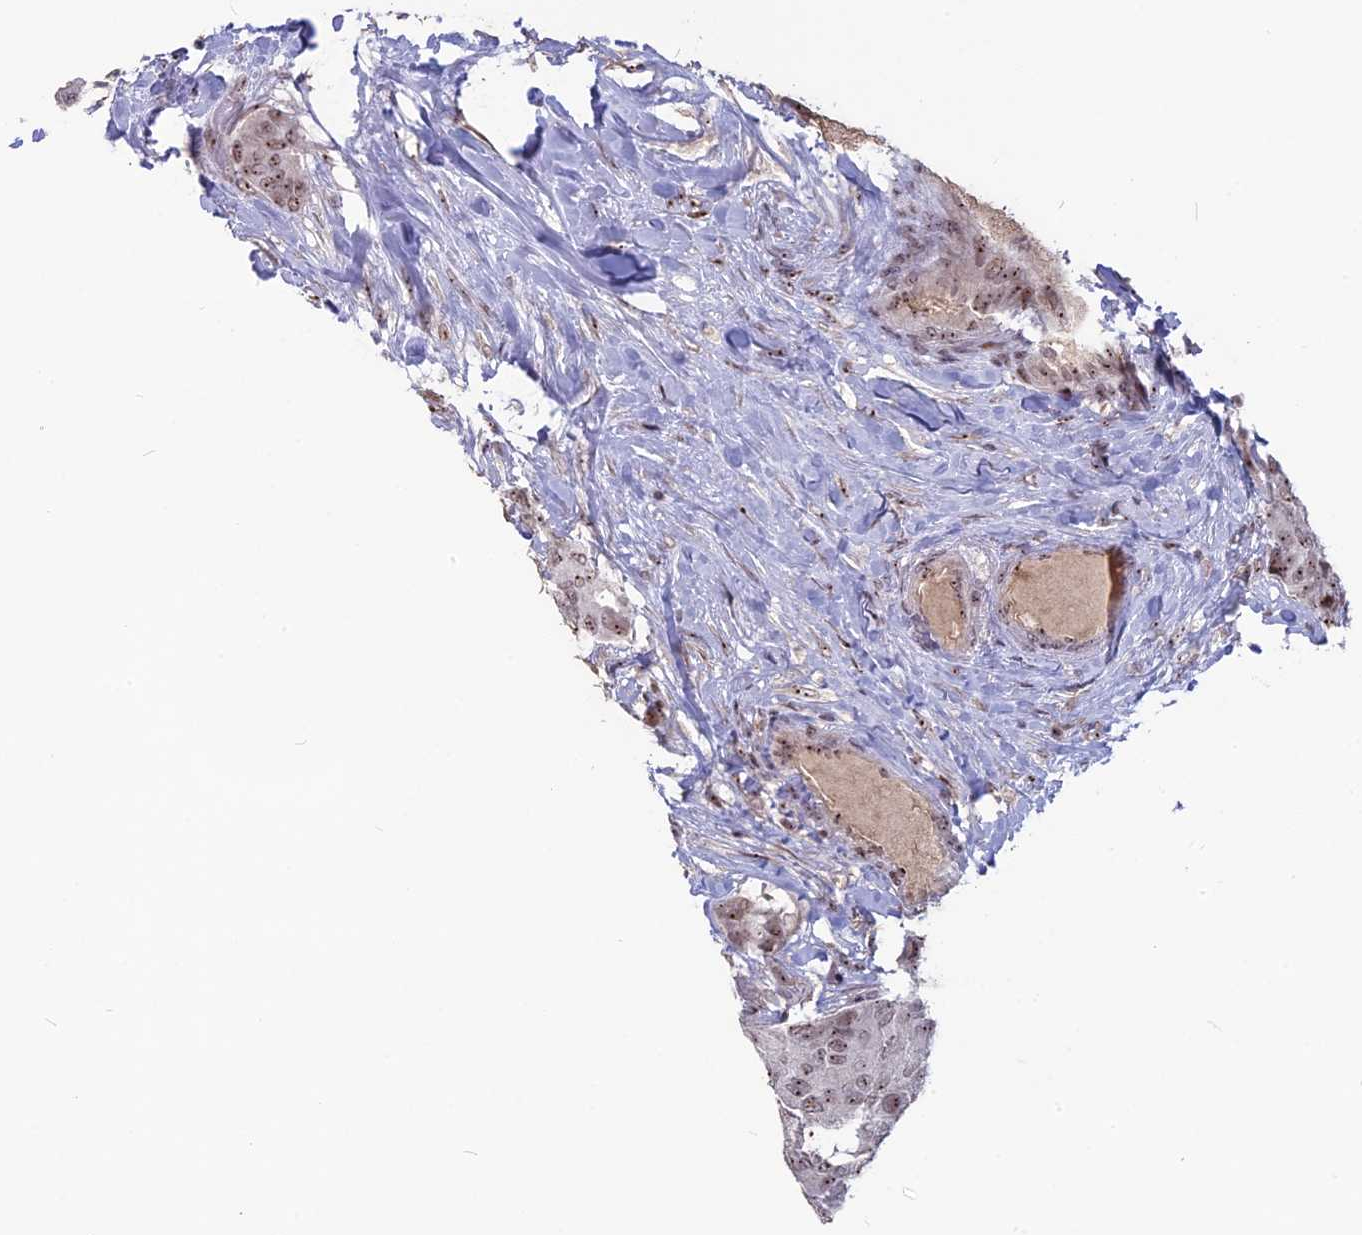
{"staining": {"intensity": "moderate", "quantity": ">75%", "location": "nuclear"}, "tissue": "breast cancer", "cell_type": "Tumor cells", "image_type": "cancer", "snomed": [{"axis": "morphology", "description": "Duct carcinoma"}, {"axis": "topography", "description": "Breast"}], "caption": "Immunohistochemistry (IHC) (DAB (3,3'-diaminobenzidine)) staining of human breast invasive ductal carcinoma reveals moderate nuclear protein positivity in about >75% of tumor cells. (DAB (3,3'-diaminobenzidine) IHC, brown staining for protein, blue staining for nuclei).", "gene": "FAM131A", "patient": {"sex": "female", "age": 75}}